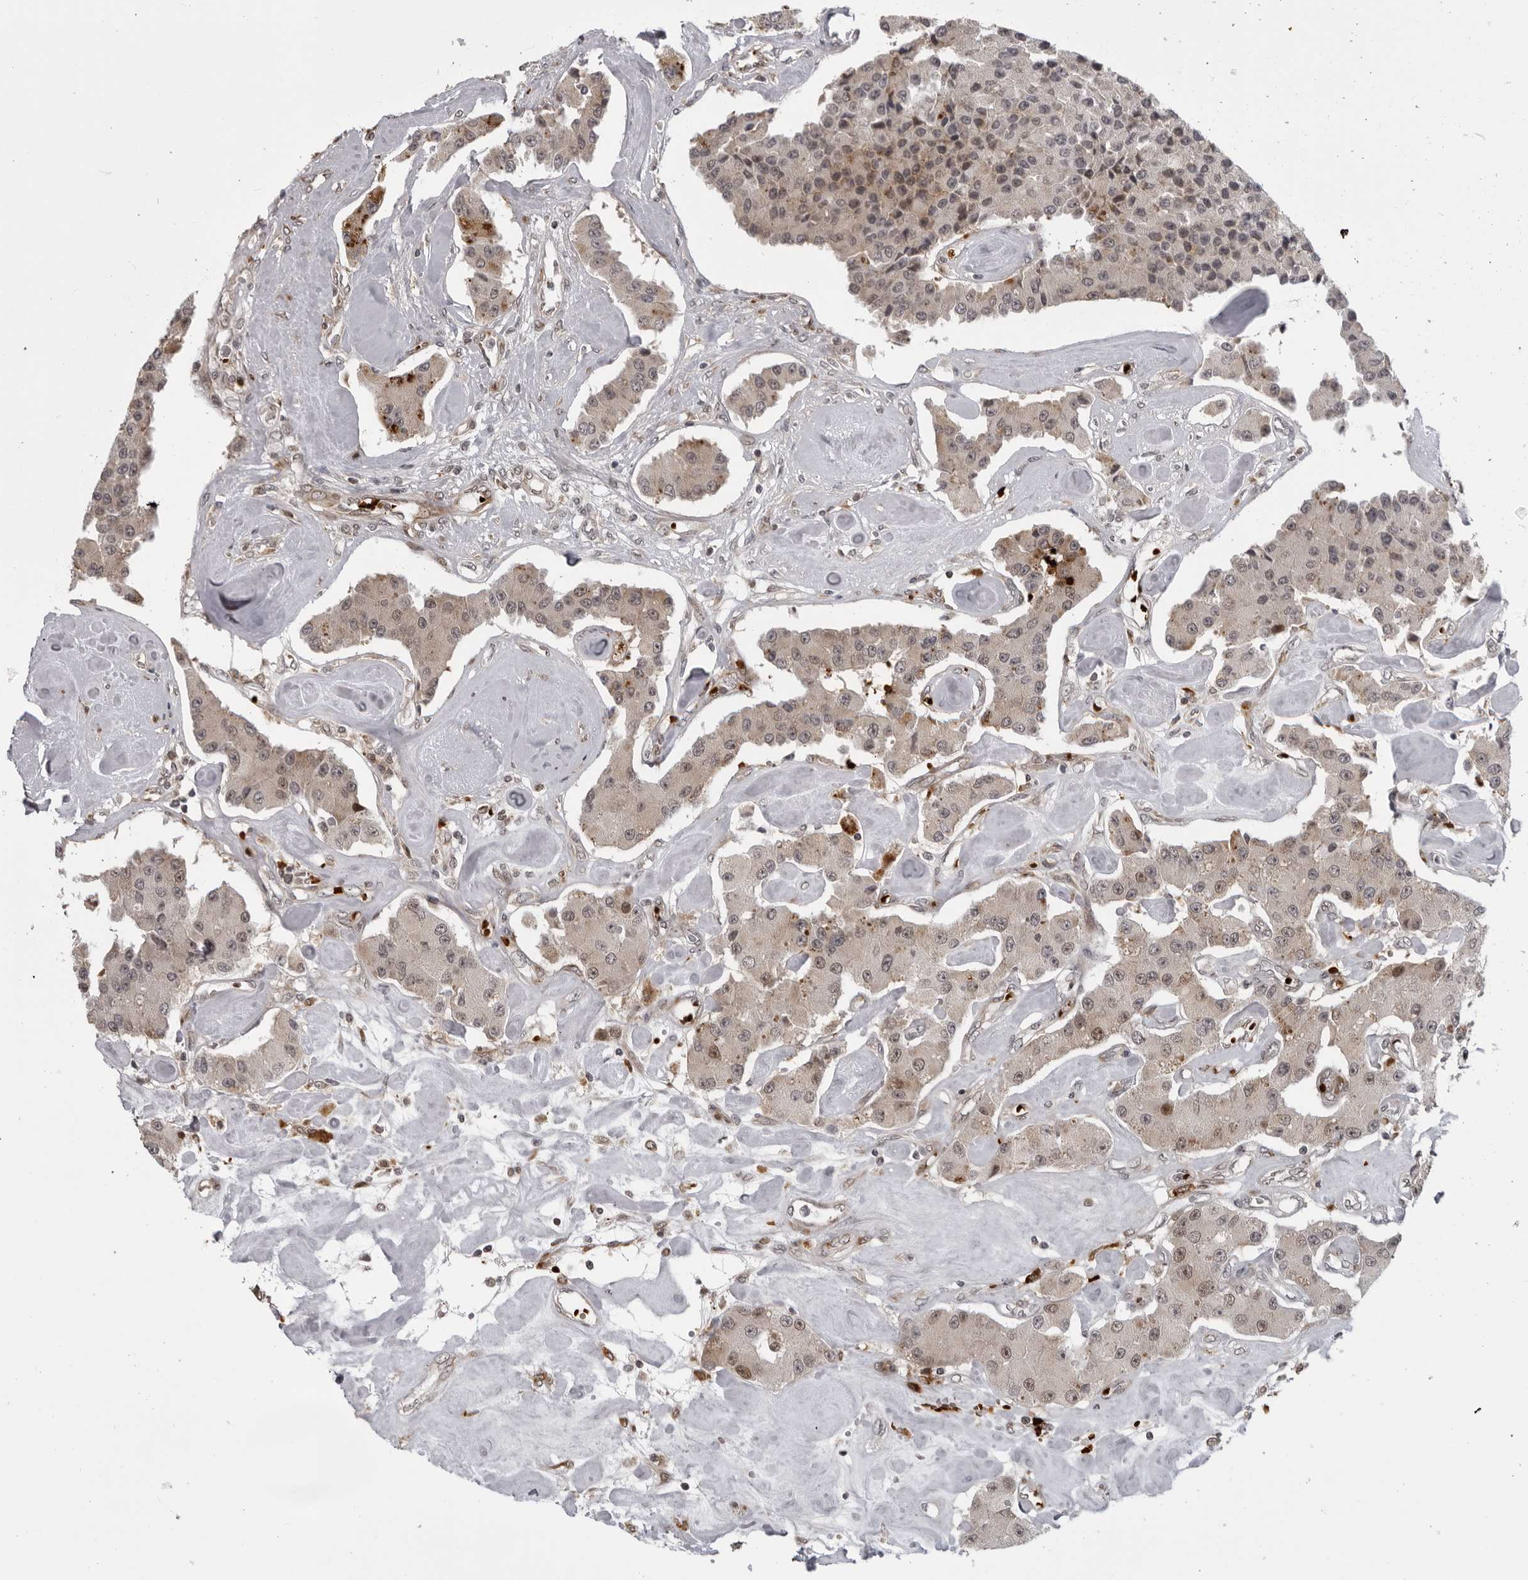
{"staining": {"intensity": "moderate", "quantity": "<25%", "location": "cytoplasmic/membranous"}, "tissue": "carcinoid", "cell_type": "Tumor cells", "image_type": "cancer", "snomed": [{"axis": "morphology", "description": "Carcinoid, malignant, NOS"}, {"axis": "topography", "description": "Pancreas"}], "caption": "Immunohistochemical staining of malignant carcinoid reveals moderate cytoplasmic/membranous protein staining in approximately <25% of tumor cells.", "gene": "THOP1", "patient": {"sex": "male", "age": 41}}